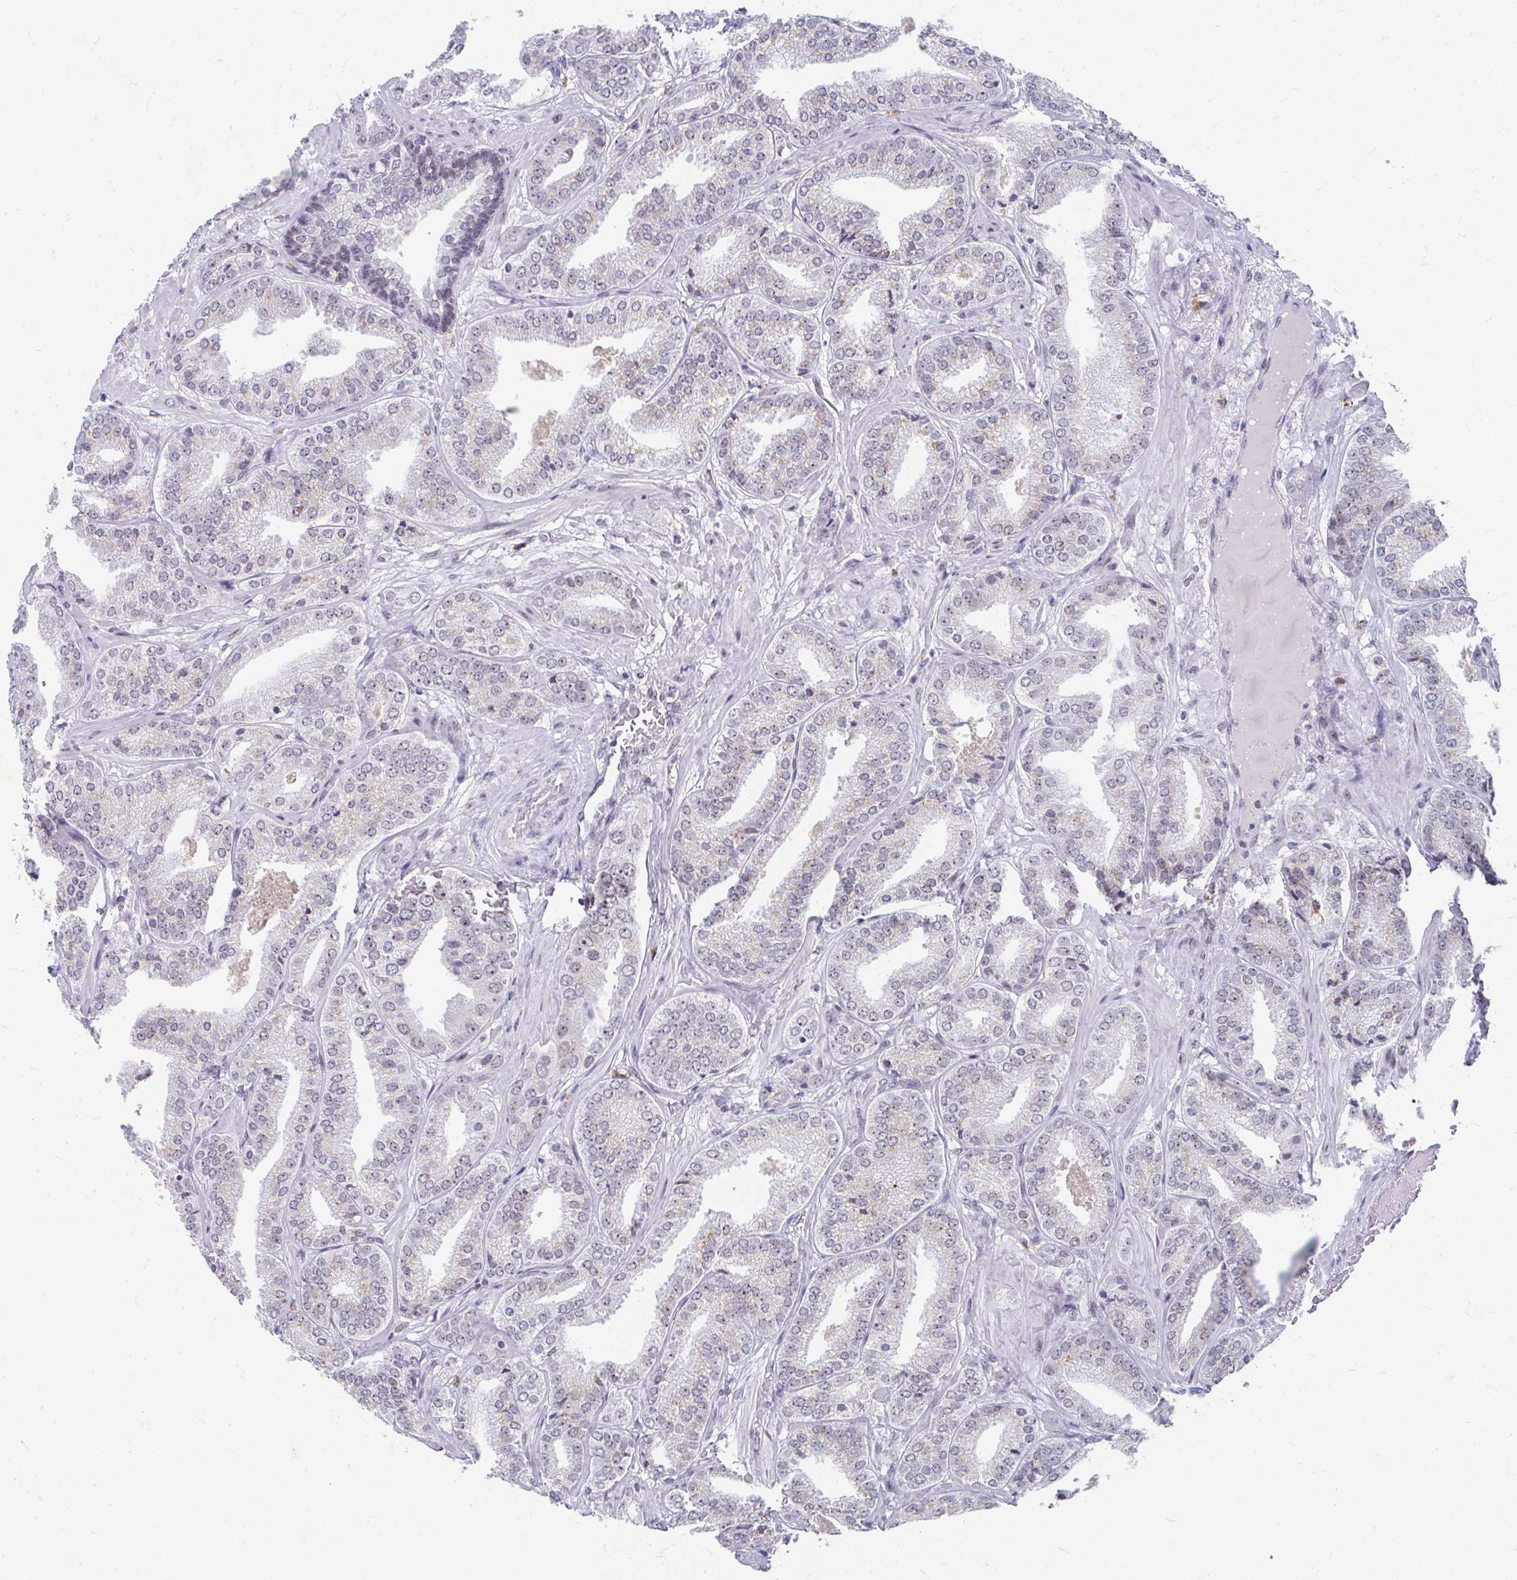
{"staining": {"intensity": "weak", "quantity": "<25%", "location": "cytoplasmic/membranous,nuclear"}, "tissue": "prostate cancer", "cell_type": "Tumor cells", "image_type": "cancer", "snomed": [{"axis": "morphology", "description": "Adenocarcinoma, High grade"}, {"axis": "topography", "description": "Prostate"}], "caption": "Tumor cells show no significant positivity in prostate cancer (adenocarcinoma (high-grade)).", "gene": "GTF2H1", "patient": {"sex": "male", "age": 63}}